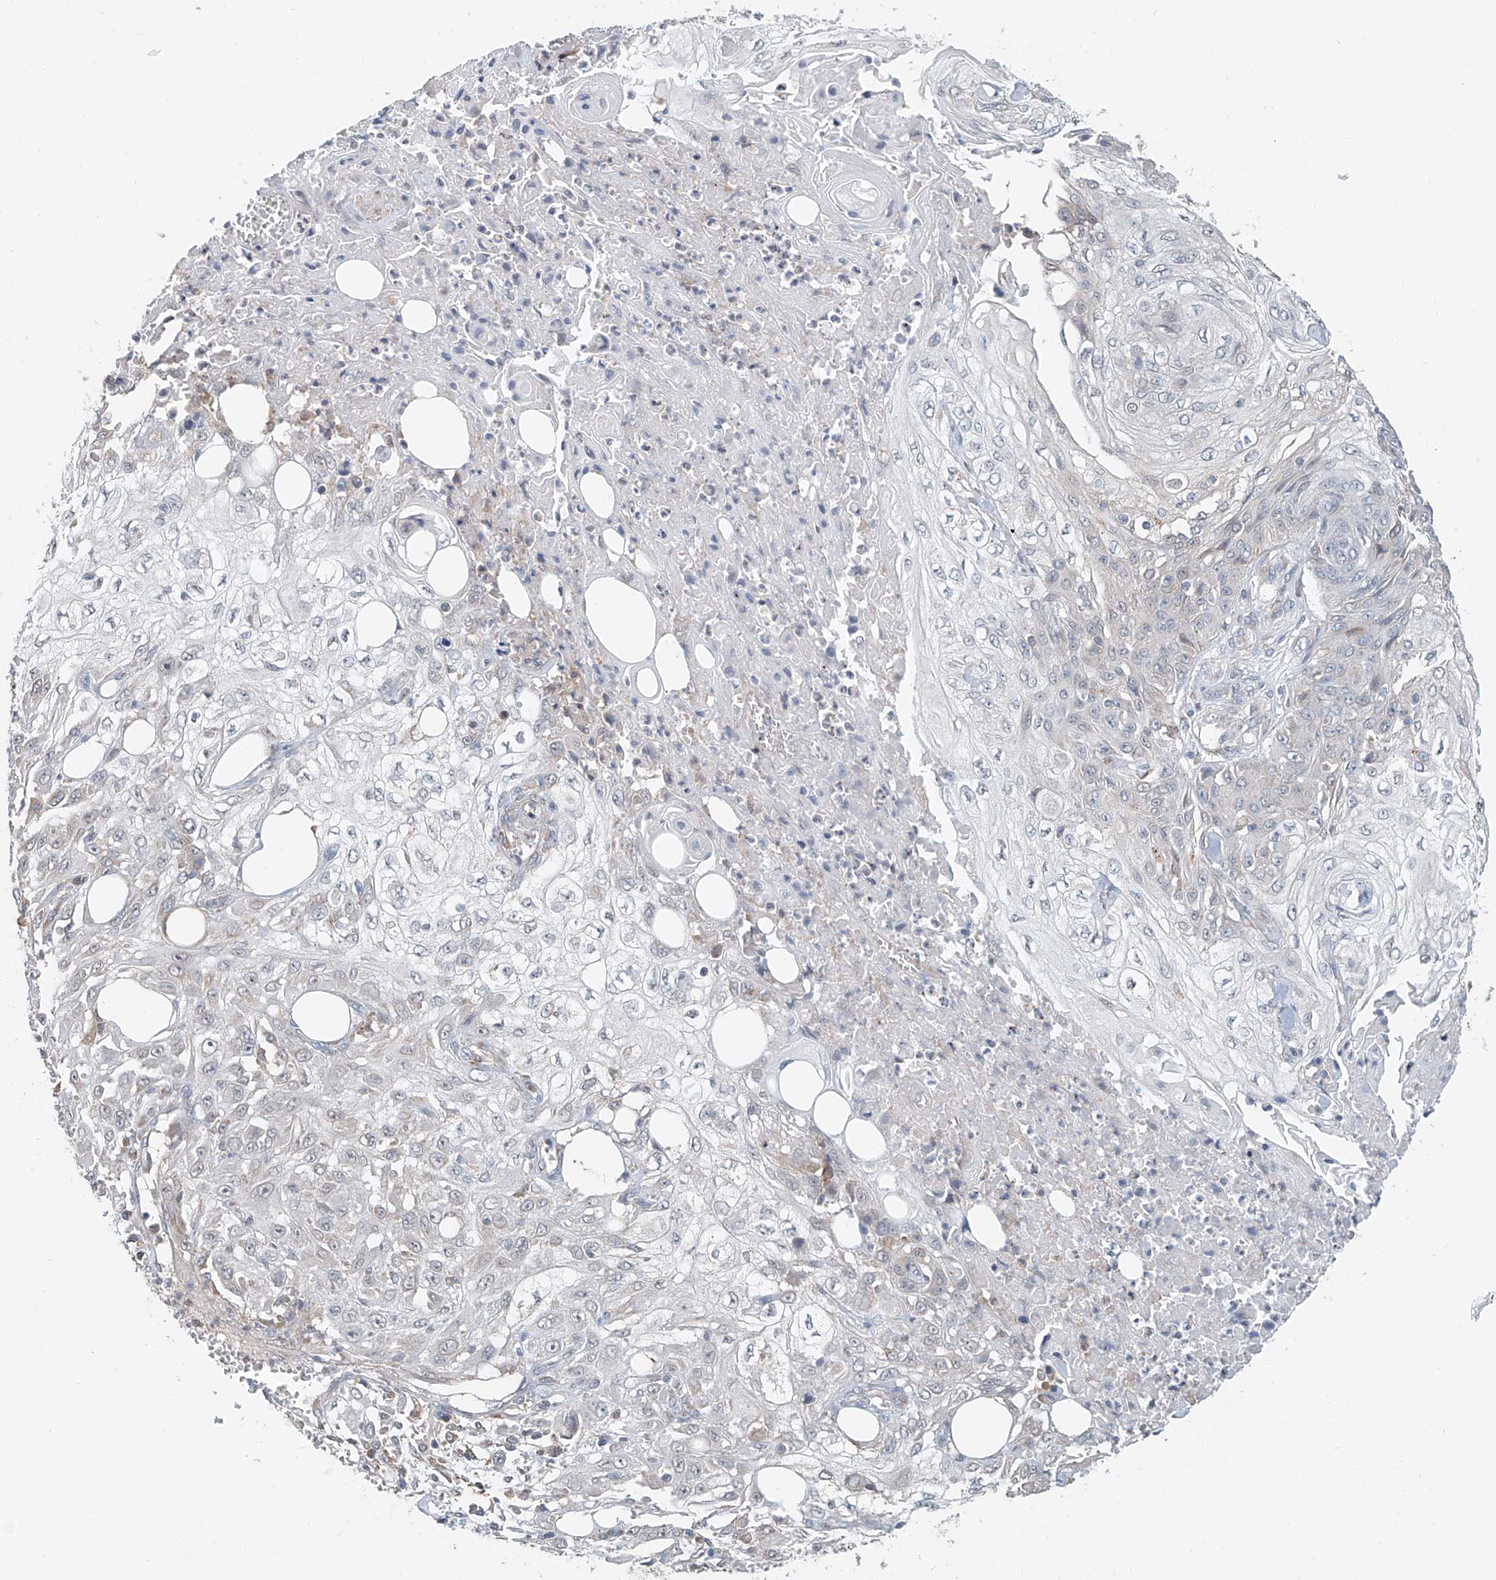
{"staining": {"intensity": "negative", "quantity": "none", "location": "none"}, "tissue": "skin cancer", "cell_type": "Tumor cells", "image_type": "cancer", "snomed": [{"axis": "morphology", "description": "Squamous cell carcinoma, NOS"}, {"axis": "morphology", "description": "Squamous cell carcinoma, metastatic, NOS"}, {"axis": "topography", "description": "Skin"}, {"axis": "topography", "description": "Lymph node"}], "caption": "DAB immunohistochemical staining of human skin cancer displays no significant positivity in tumor cells.", "gene": "KCNK10", "patient": {"sex": "male", "age": 75}}